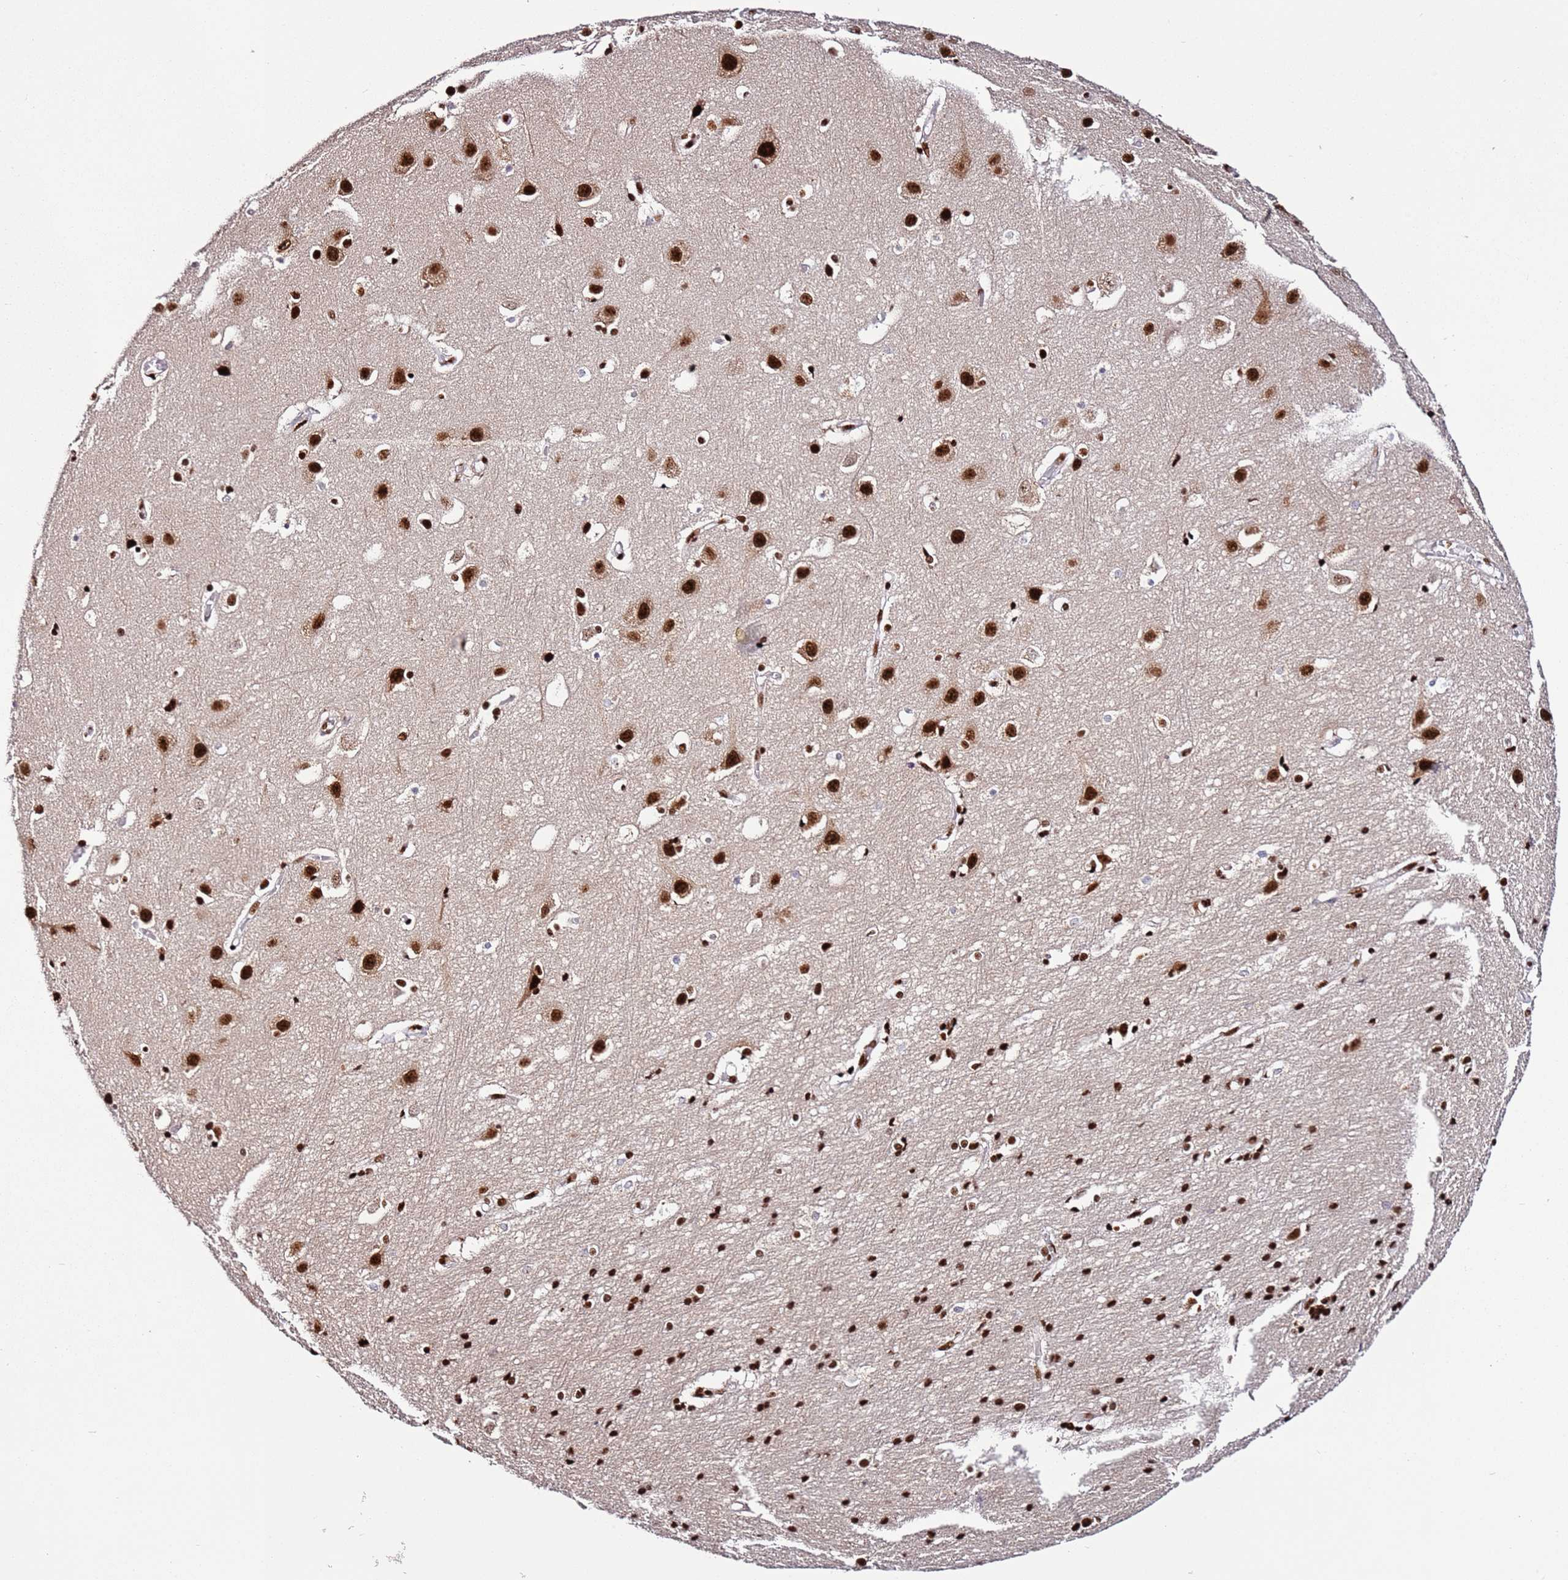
{"staining": {"intensity": "strong", "quantity": ">75%", "location": "nuclear"}, "tissue": "cerebral cortex", "cell_type": "Endothelial cells", "image_type": "normal", "snomed": [{"axis": "morphology", "description": "Normal tissue, NOS"}, {"axis": "topography", "description": "Cerebral cortex"}], "caption": "A brown stain shows strong nuclear staining of a protein in endothelial cells of benign human cerebral cortex.", "gene": "C6orf226", "patient": {"sex": "male", "age": 54}}